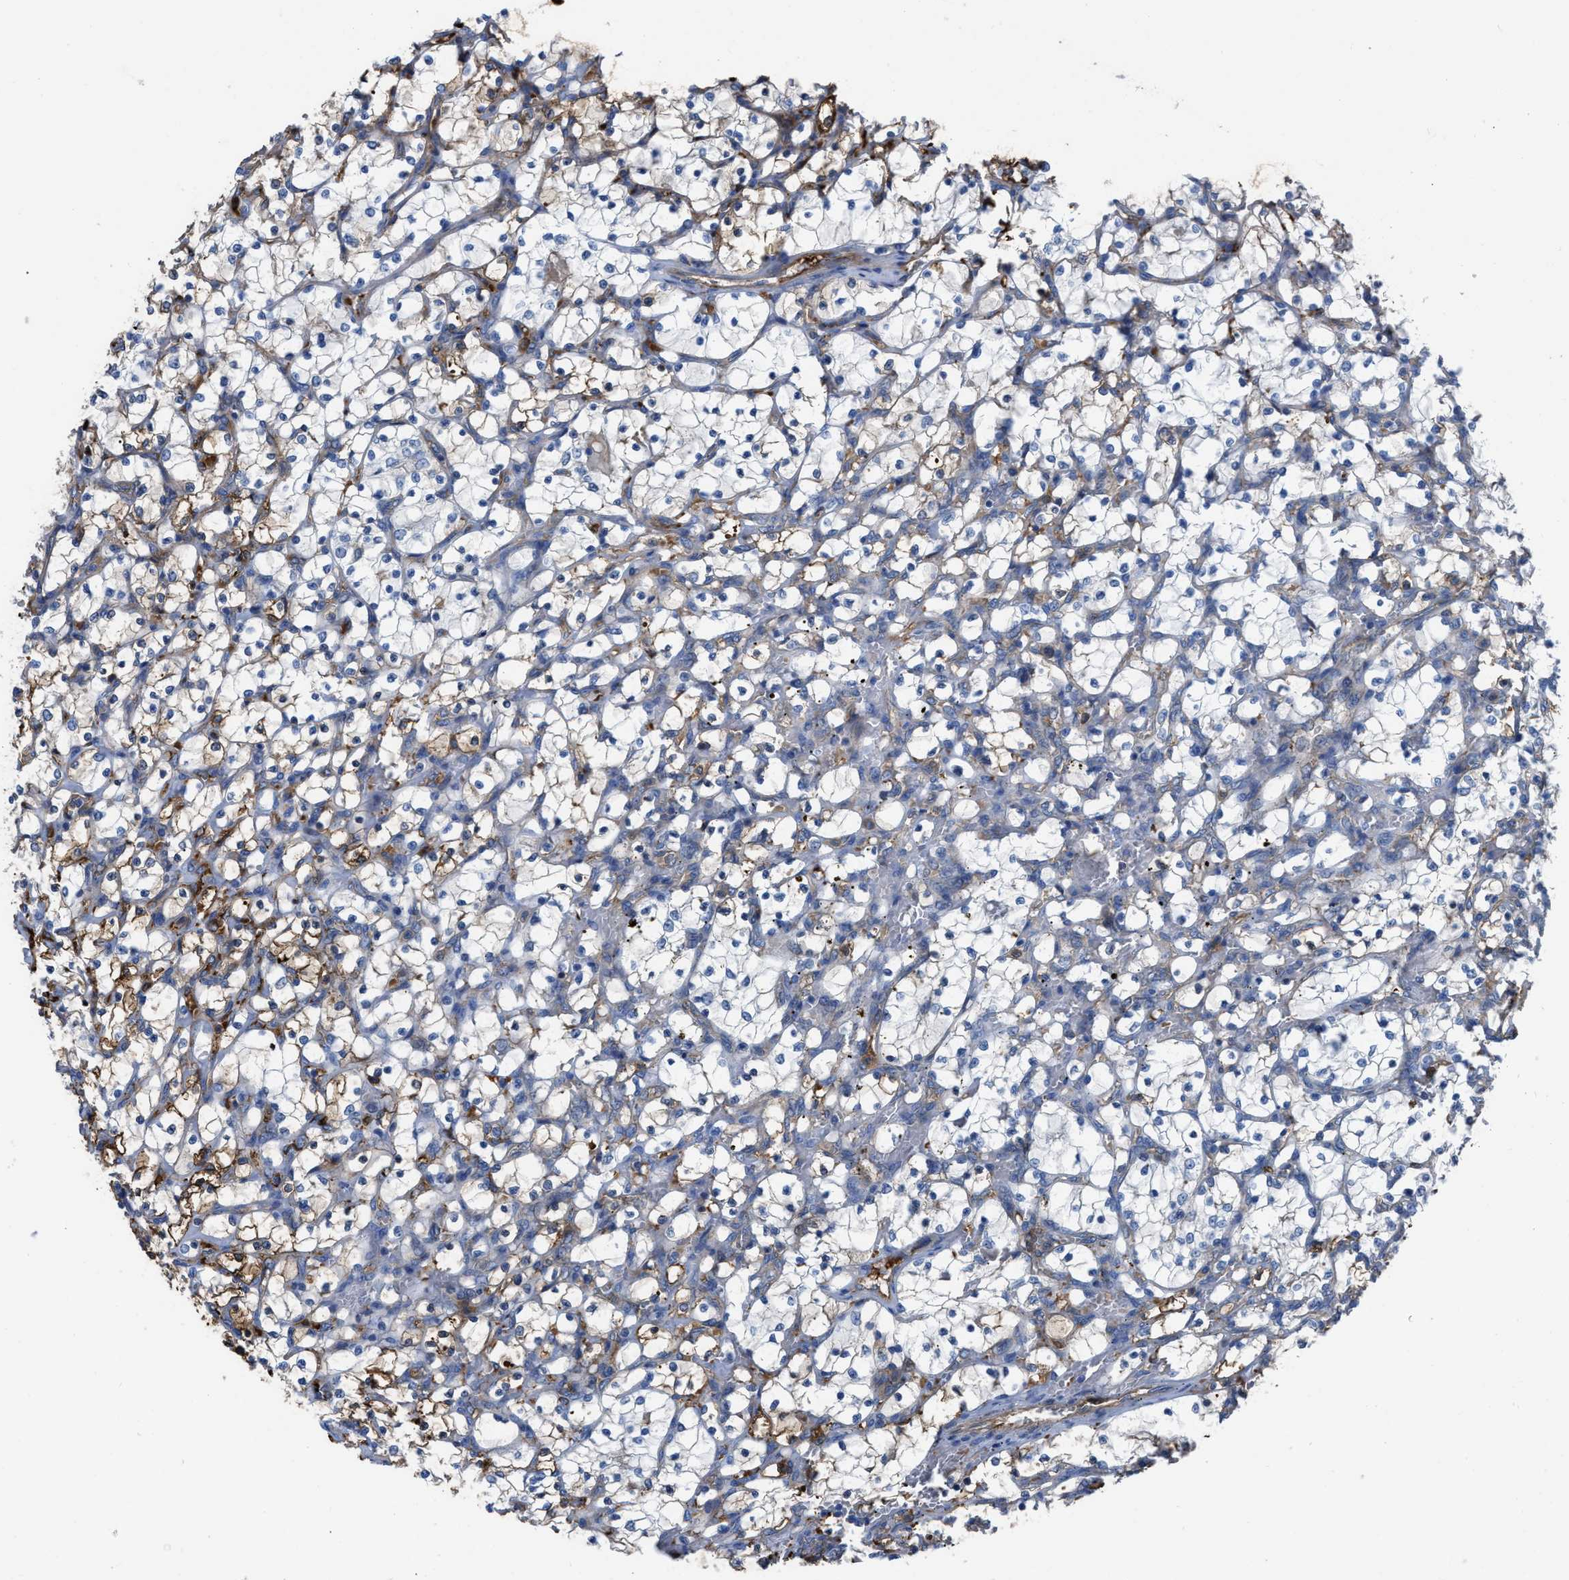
{"staining": {"intensity": "weak", "quantity": "<25%", "location": "cytoplasmic/membranous"}, "tissue": "renal cancer", "cell_type": "Tumor cells", "image_type": "cancer", "snomed": [{"axis": "morphology", "description": "Adenocarcinoma, NOS"}, {"axis": "topography", "description": "Kidney"}], "caption": "This is an immunohistochemistry histopathology image of human adenocarcinoma (renal). There is no positivity in tumor cells.", "gene": "TRIOBP", "patient": {"sex": "female", "age": 69}}